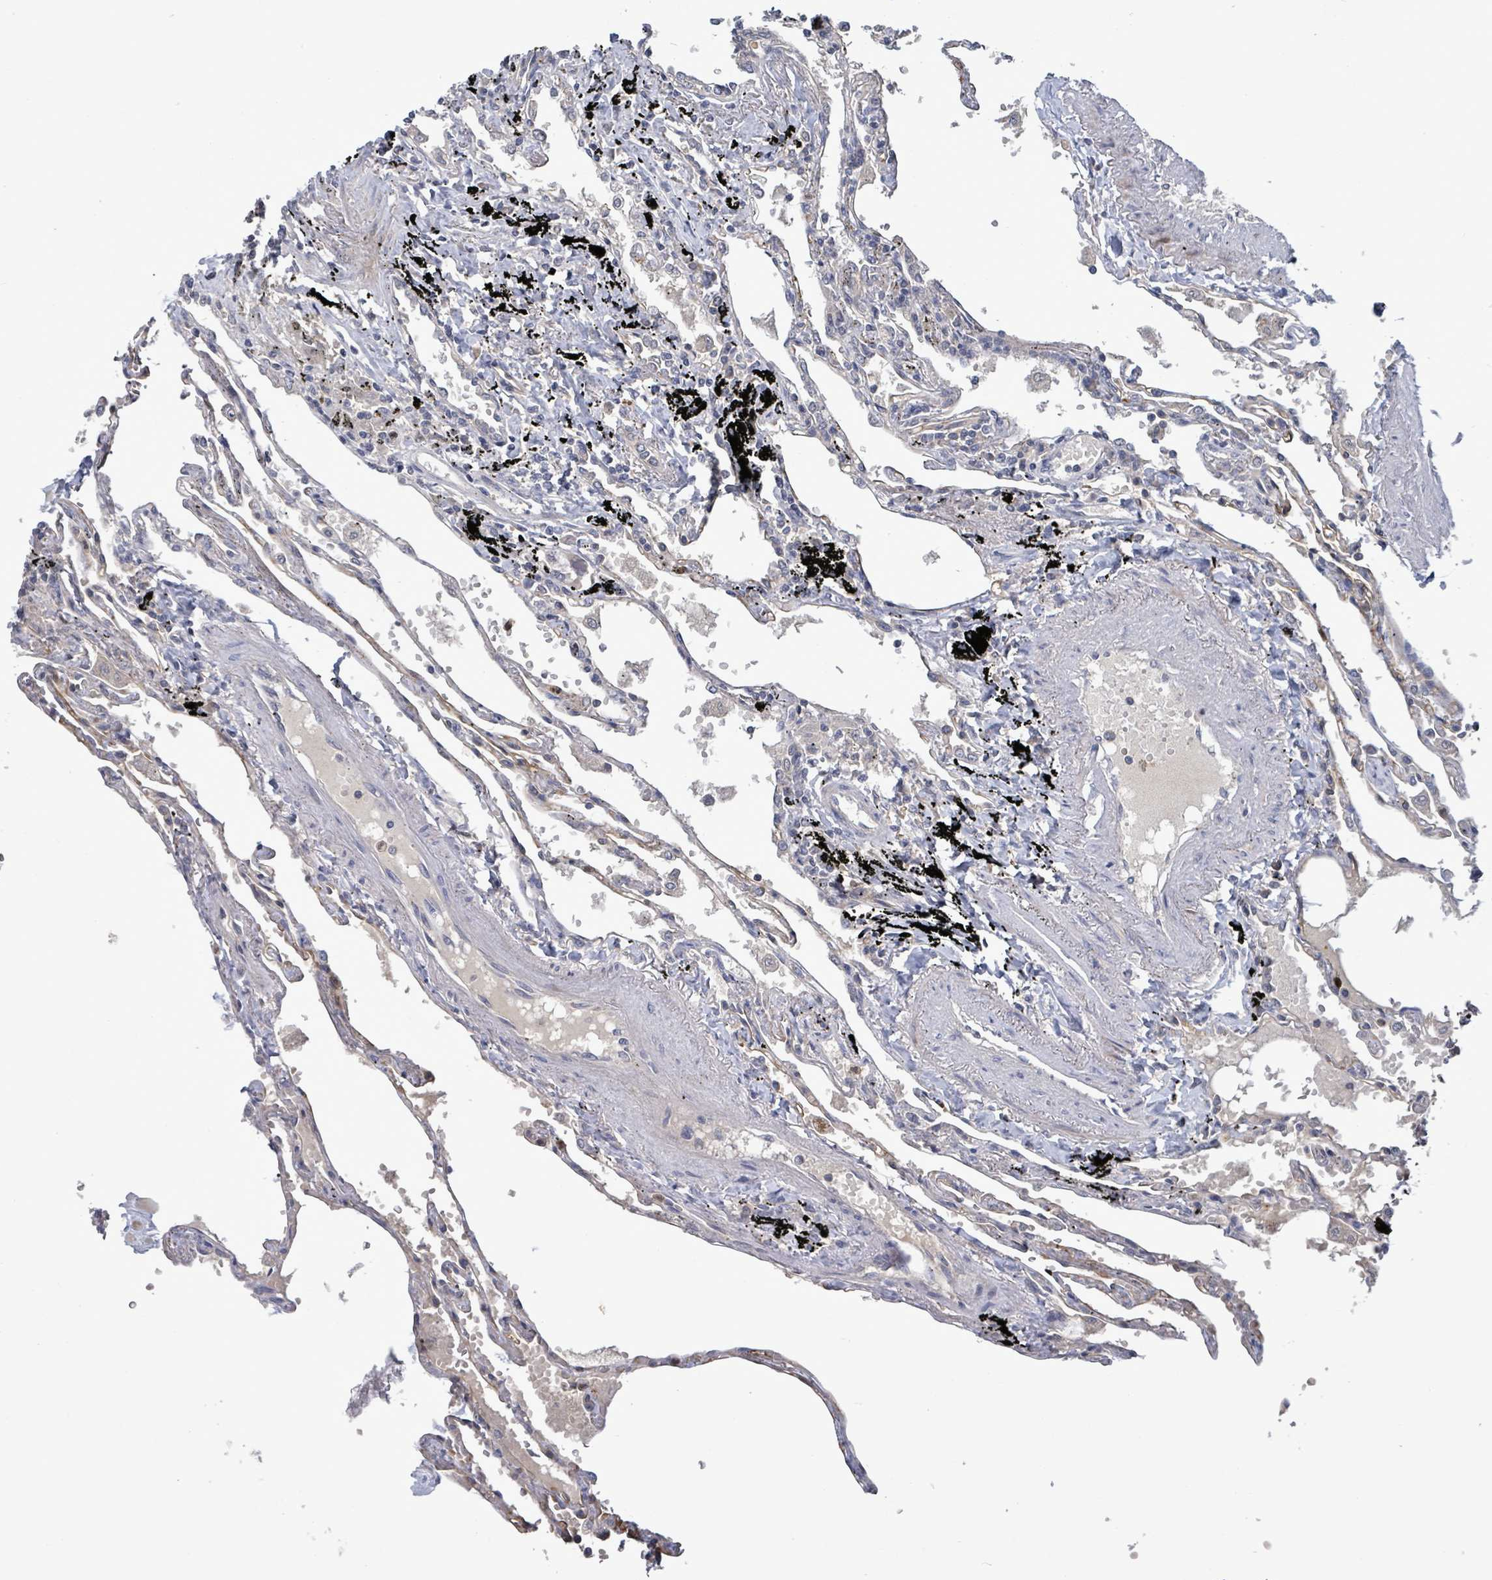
{"staining": {"intensity": "weak", "quantity": "25%-75%", "location": "cytoplasmic/membranous"}, "tissue": "lung", "cell_type": "Alveolar cells", "image_type": "normal", "snomed": [{"axis": "morphology", "description": "Normal tissue, NOS"}, {"axis": "topography", "description": "Lung"}], "caption": "Protein staining shows weak cytoplasmic/membranous staining in about 25%-75% of alveolar cells in benign lung. (brown staining indicates protein expression, while blue staining denotes nuclei).", "gene": "SERPINE3", "patient": {"sex": "female", "age": 67}}